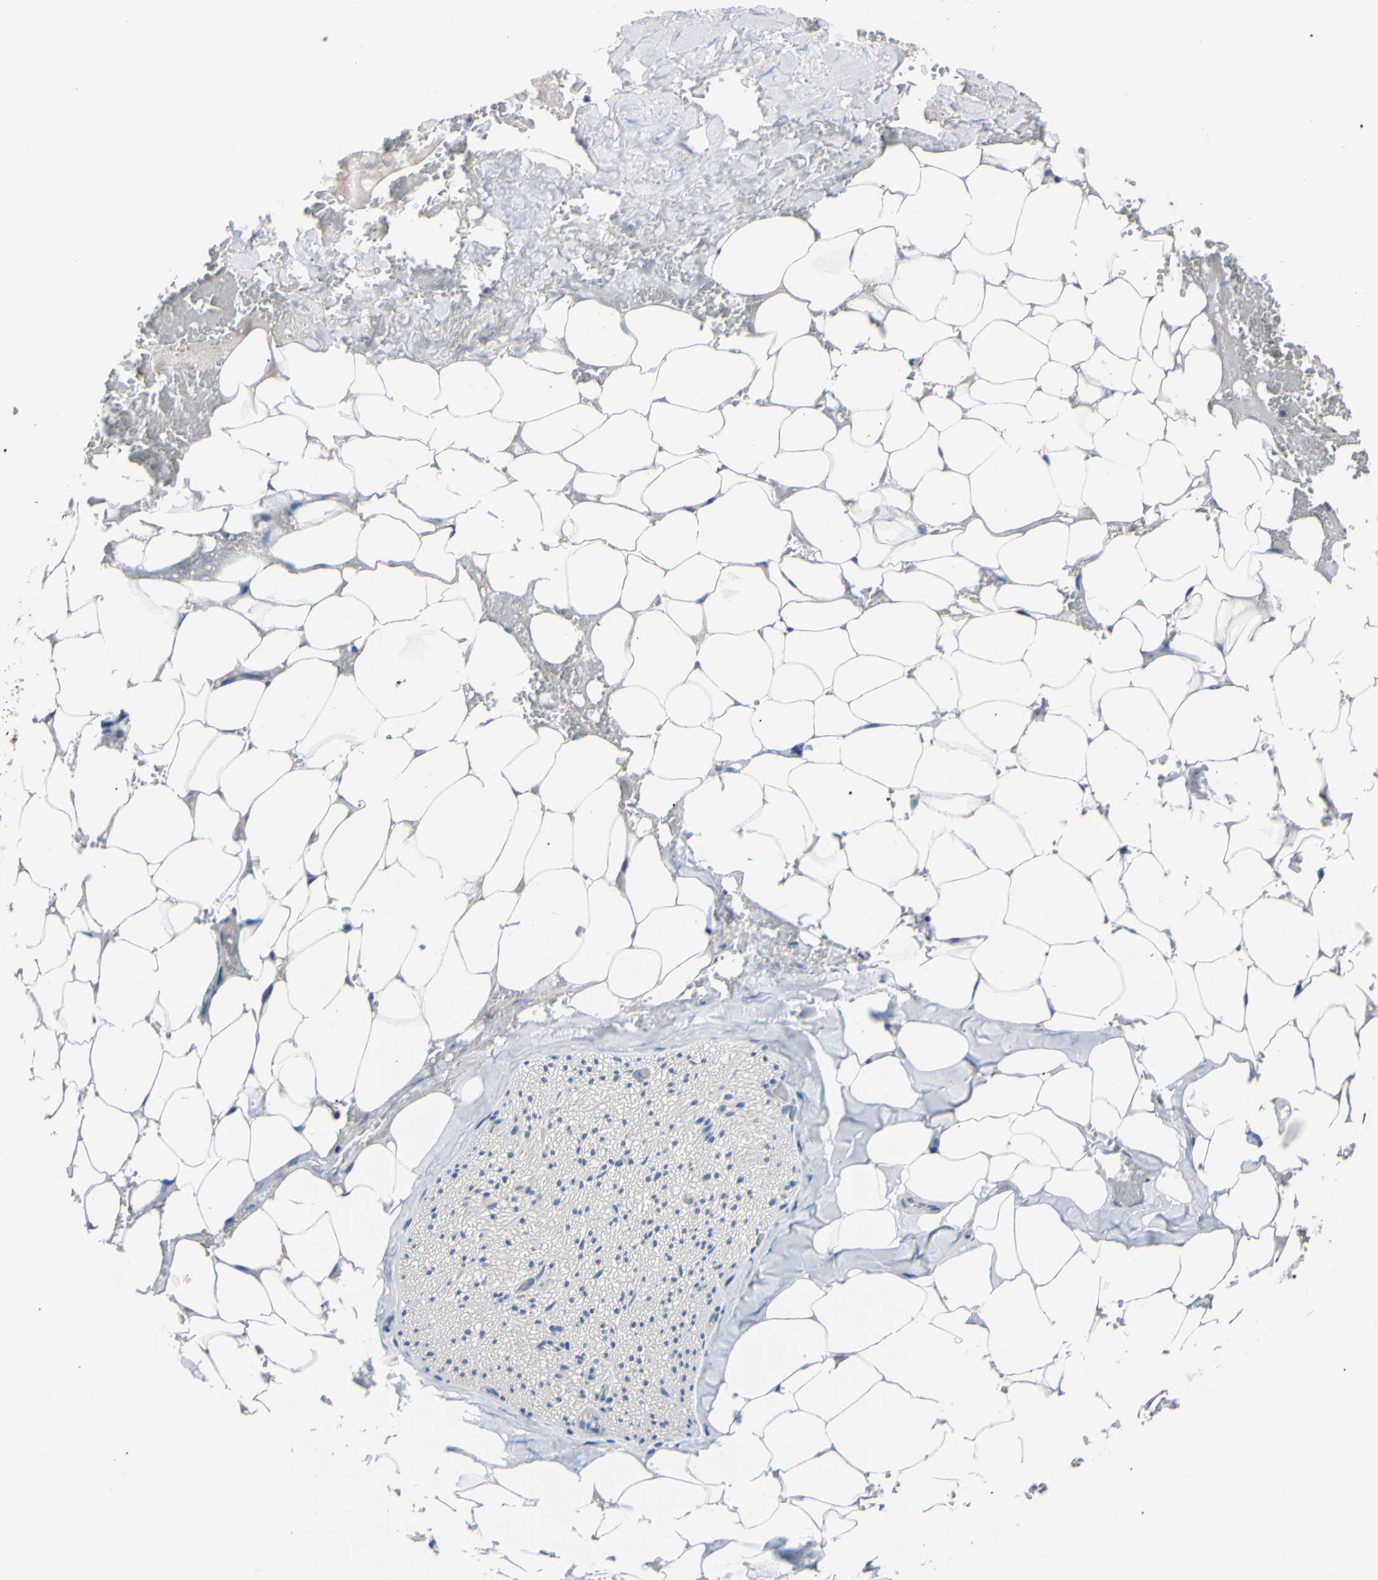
{"staining": {"intensity": "negative", "quantity": "none", "location": "none"}, "tissue": "adipose tissue", "cell_type": "Adipocytes", "image_type": "normal", "snomed": [{"axis": "morphology", "description": "Normal tissue, NOS"}, {"axis": "topography", "description": "Peripheral nerve tissue"}], "caption": "This image is of normal adipose tissue stained with immunohistochemistry (IHC) to label a protein in brown with the nuclei are counter-stained blue. There is no expression in adipocytes. (Stains: DAB immunohistochemistry (IHC) with hematoxylin counter stain, Microscopy: brightfield microscopy at high magnification).", "gene": "RARS1", "patient": {"sex": "male", "age": 70}}